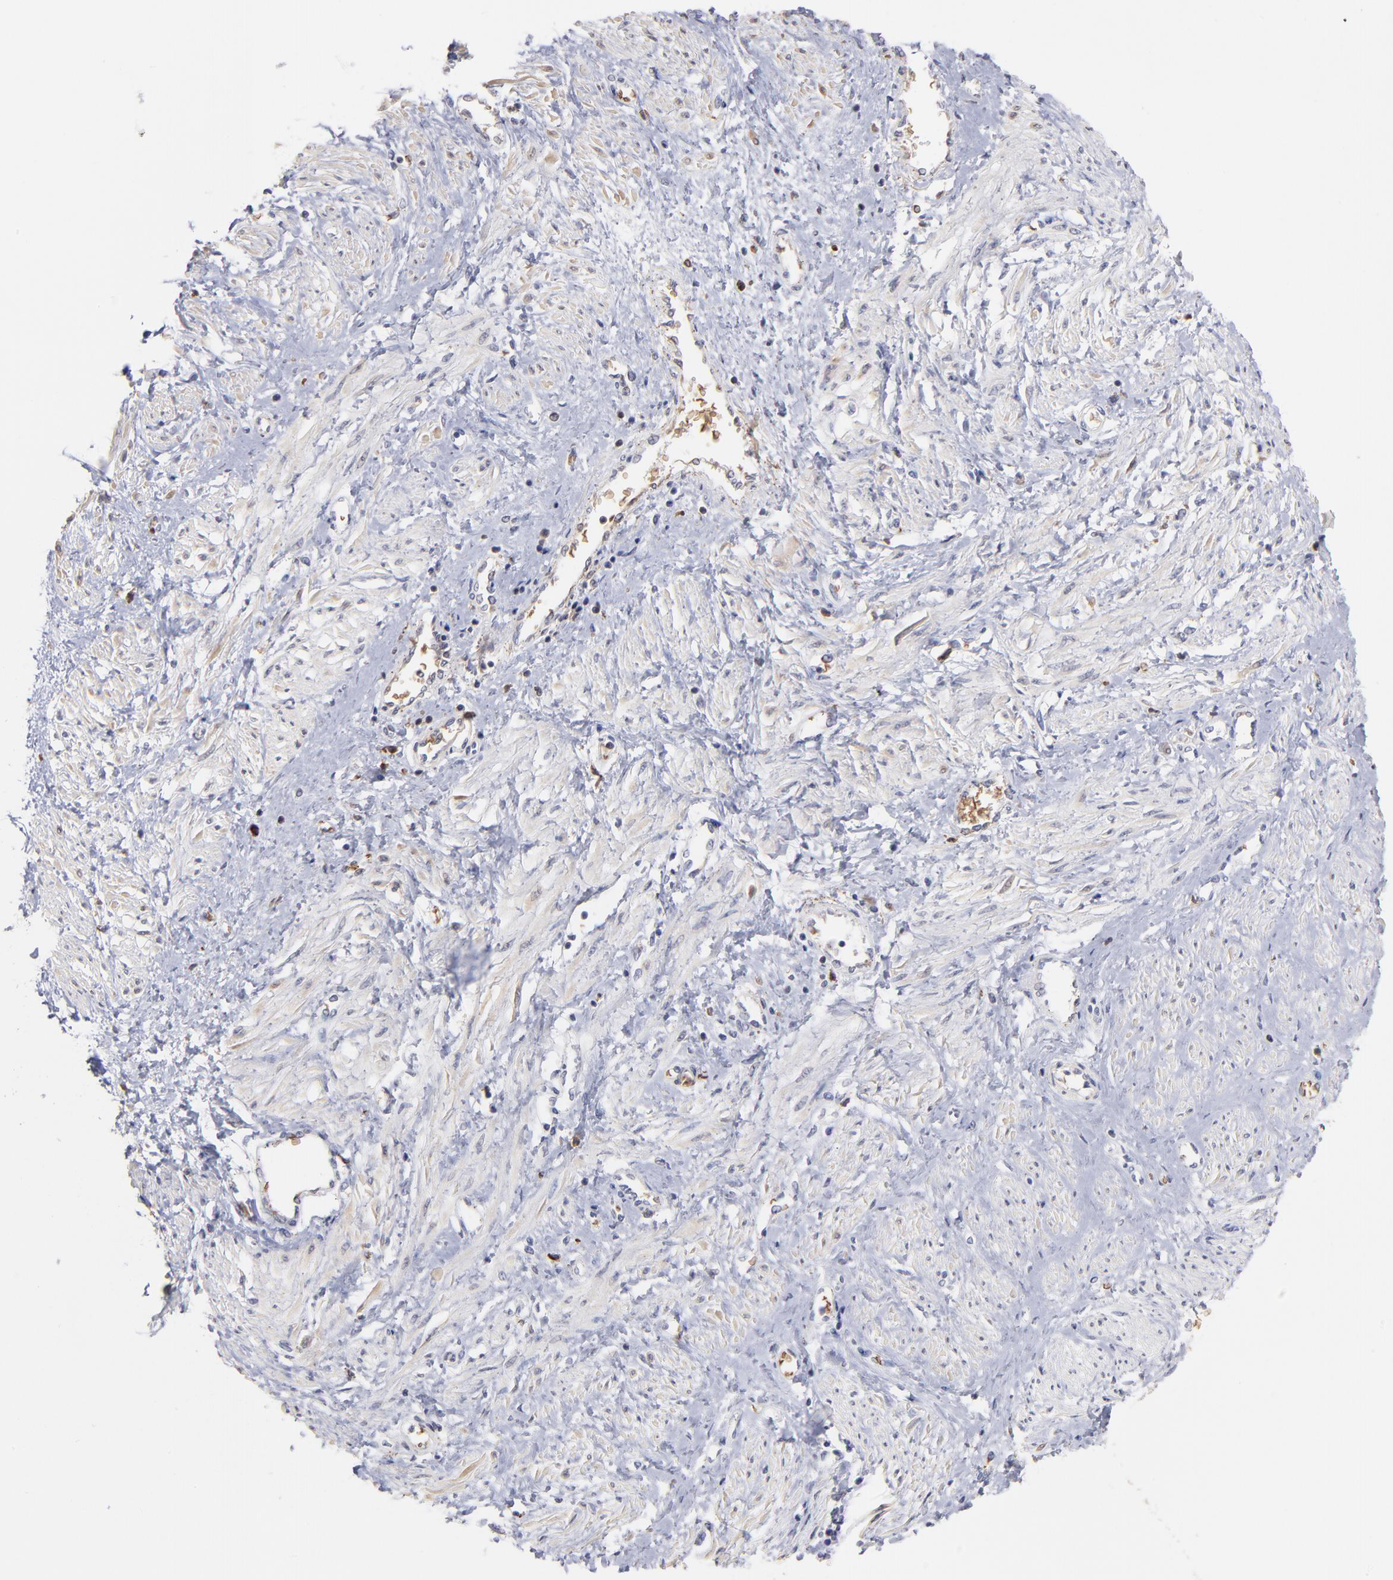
{"staining": {"intensity": "negative", "quantity": "none", "location": "none"}, "tissue": "smooth muscle", "cell_type": "Smooth muscle cells", "image_type": "normal", "snomed": [{"axis": "morphology", "description": "Normal tissue, NOS"}, {"axis": "topography", "description": "Smooth muscle"}, {"axis": "topography", "description": "Uterus"}], "caption": "IHC of benign smooth muscle displays no staining in smooth muscle cells.", "gene": "F13B", "patient": {"sex": "female", "age": 39}}